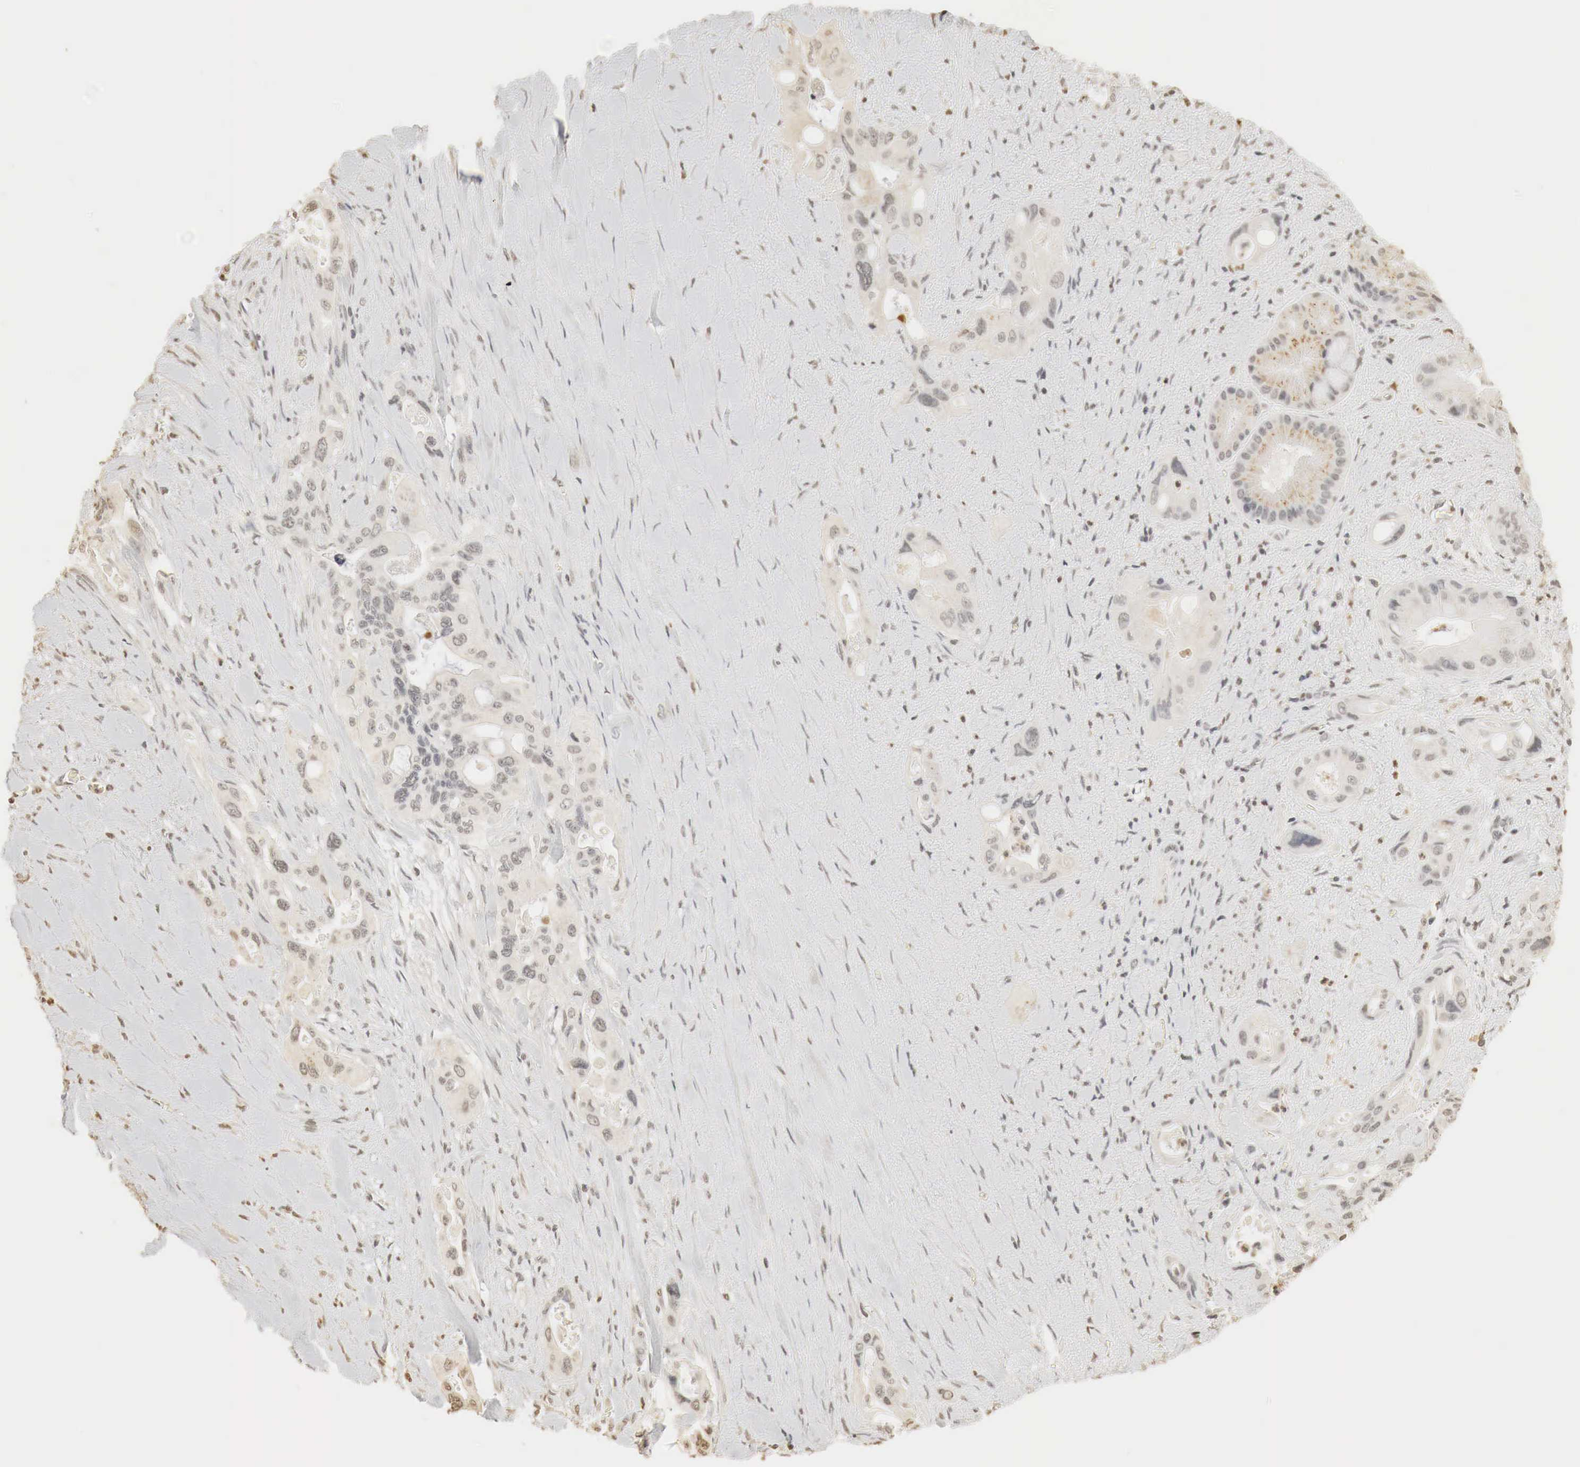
{"staining": {"intensity": "weak", "quantity": "25%-75%", "location": "cytoplasmic/membranous,nuclear"}, "tissue": "pancreatic cancer", "cell_type": "Tumor cells", "image_type": "cancer", "snomed": [{"axis": "morphology", "description": "Adenocarcinoma, NOS"}, {"axis": "topography", "description": "Pancreas"}], "caption": "Immunohistochemical staining of pancreatic cancer exhibits low levels of weak cytoplasmic/membranous and nuclear protein staining in approximately 25%-75% of tumor cells. (IHC, brightfield microscopy, high magnification).", "gene": "ERBB4", "patient": {"sex": "male", "age": 77}}